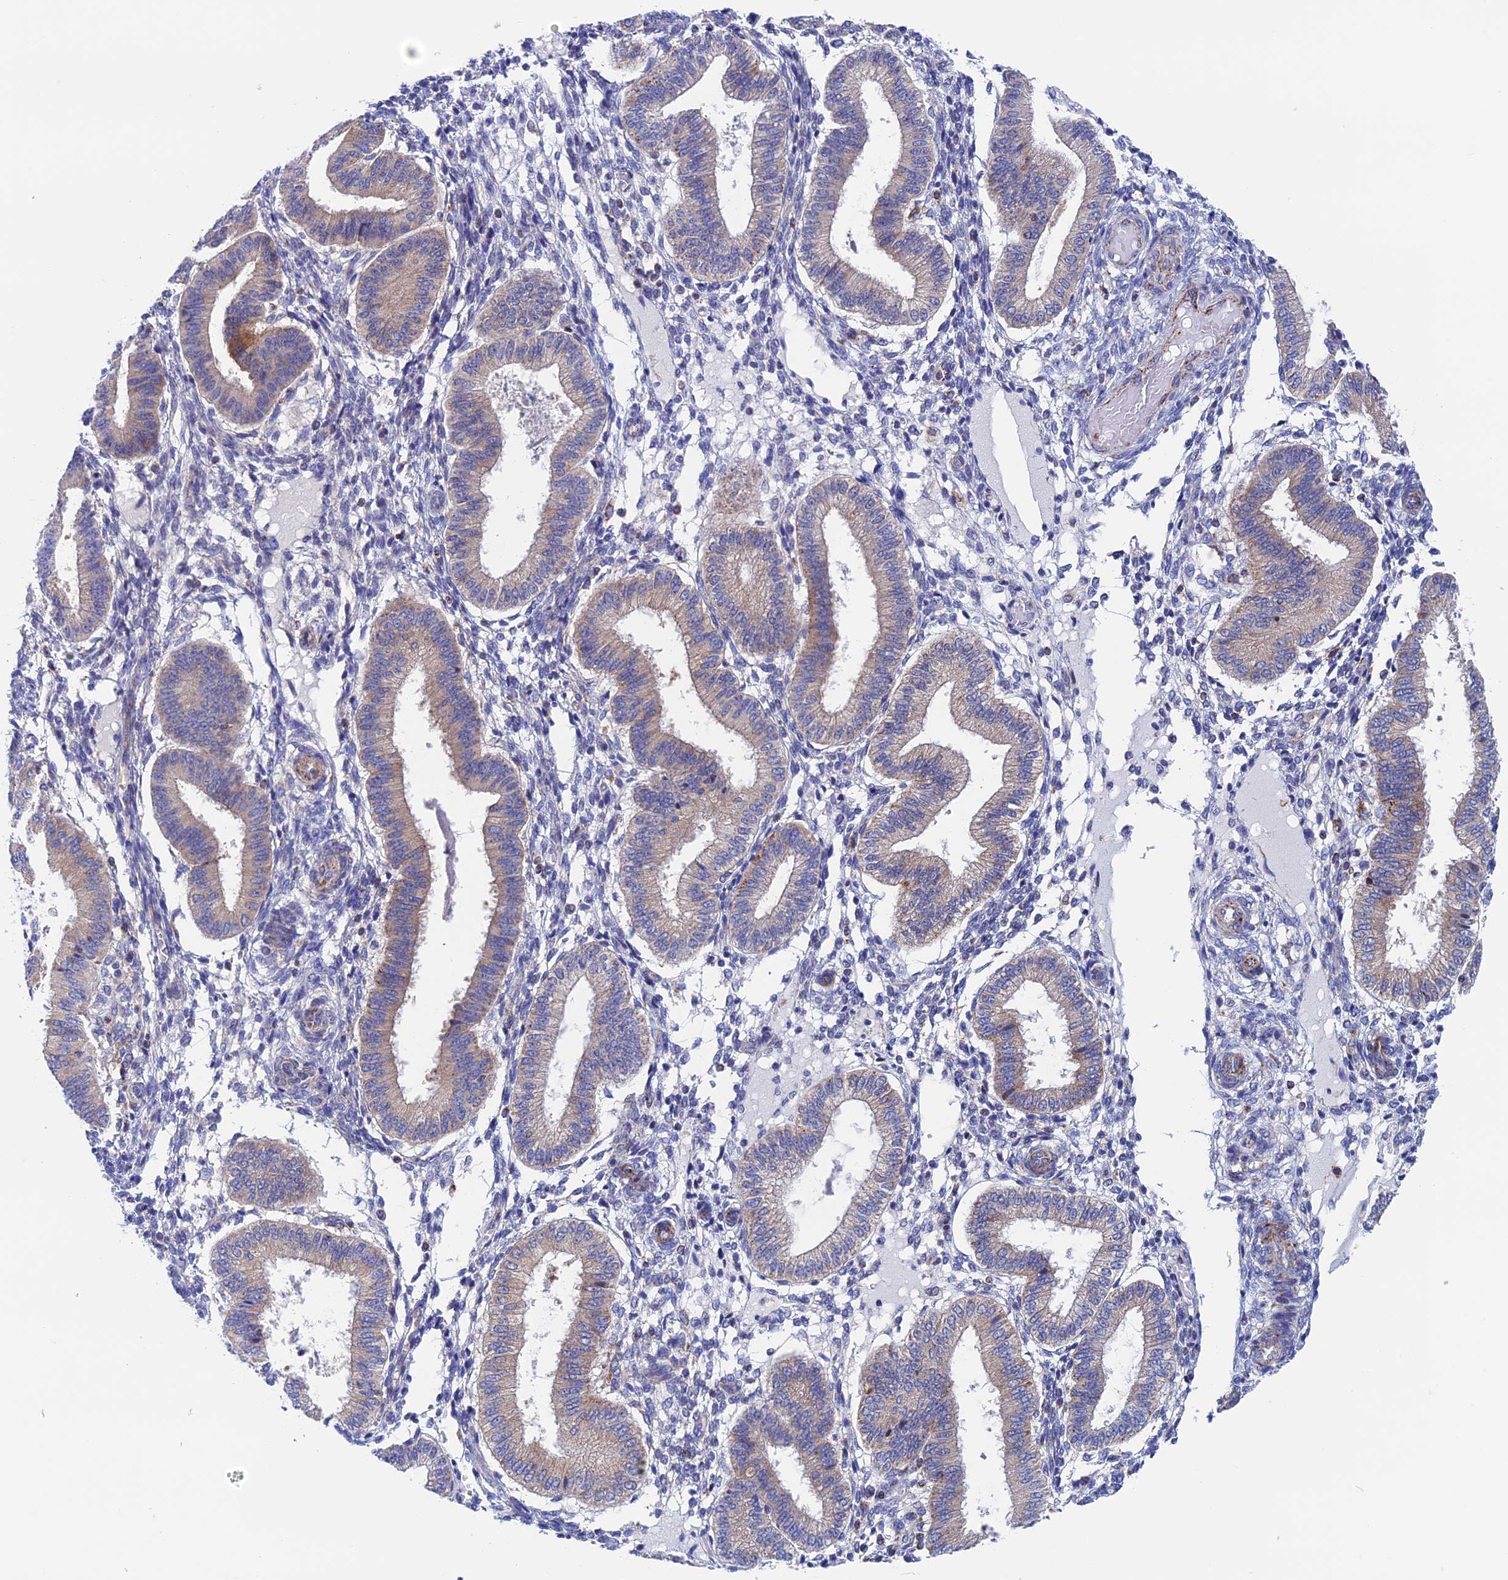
{"staining": {"intensity": "negative", "quantity": "none", "location": "none"}, "tissue": "endometrium", "cell_type": "Cells in endometrial stroma", "image_type": "normal", "snomed": [{"axis": "morphology", "description": "Normal tissue, NOS"}, {"axis": "topography", "description": "Endometrium"}], "caption": "Endometrium stained for a protein using immunohistochemistry shows no expression cells in endometrial stroma.", "gene": "WDR83", "patient": {"sex": "female", "age": 39}}